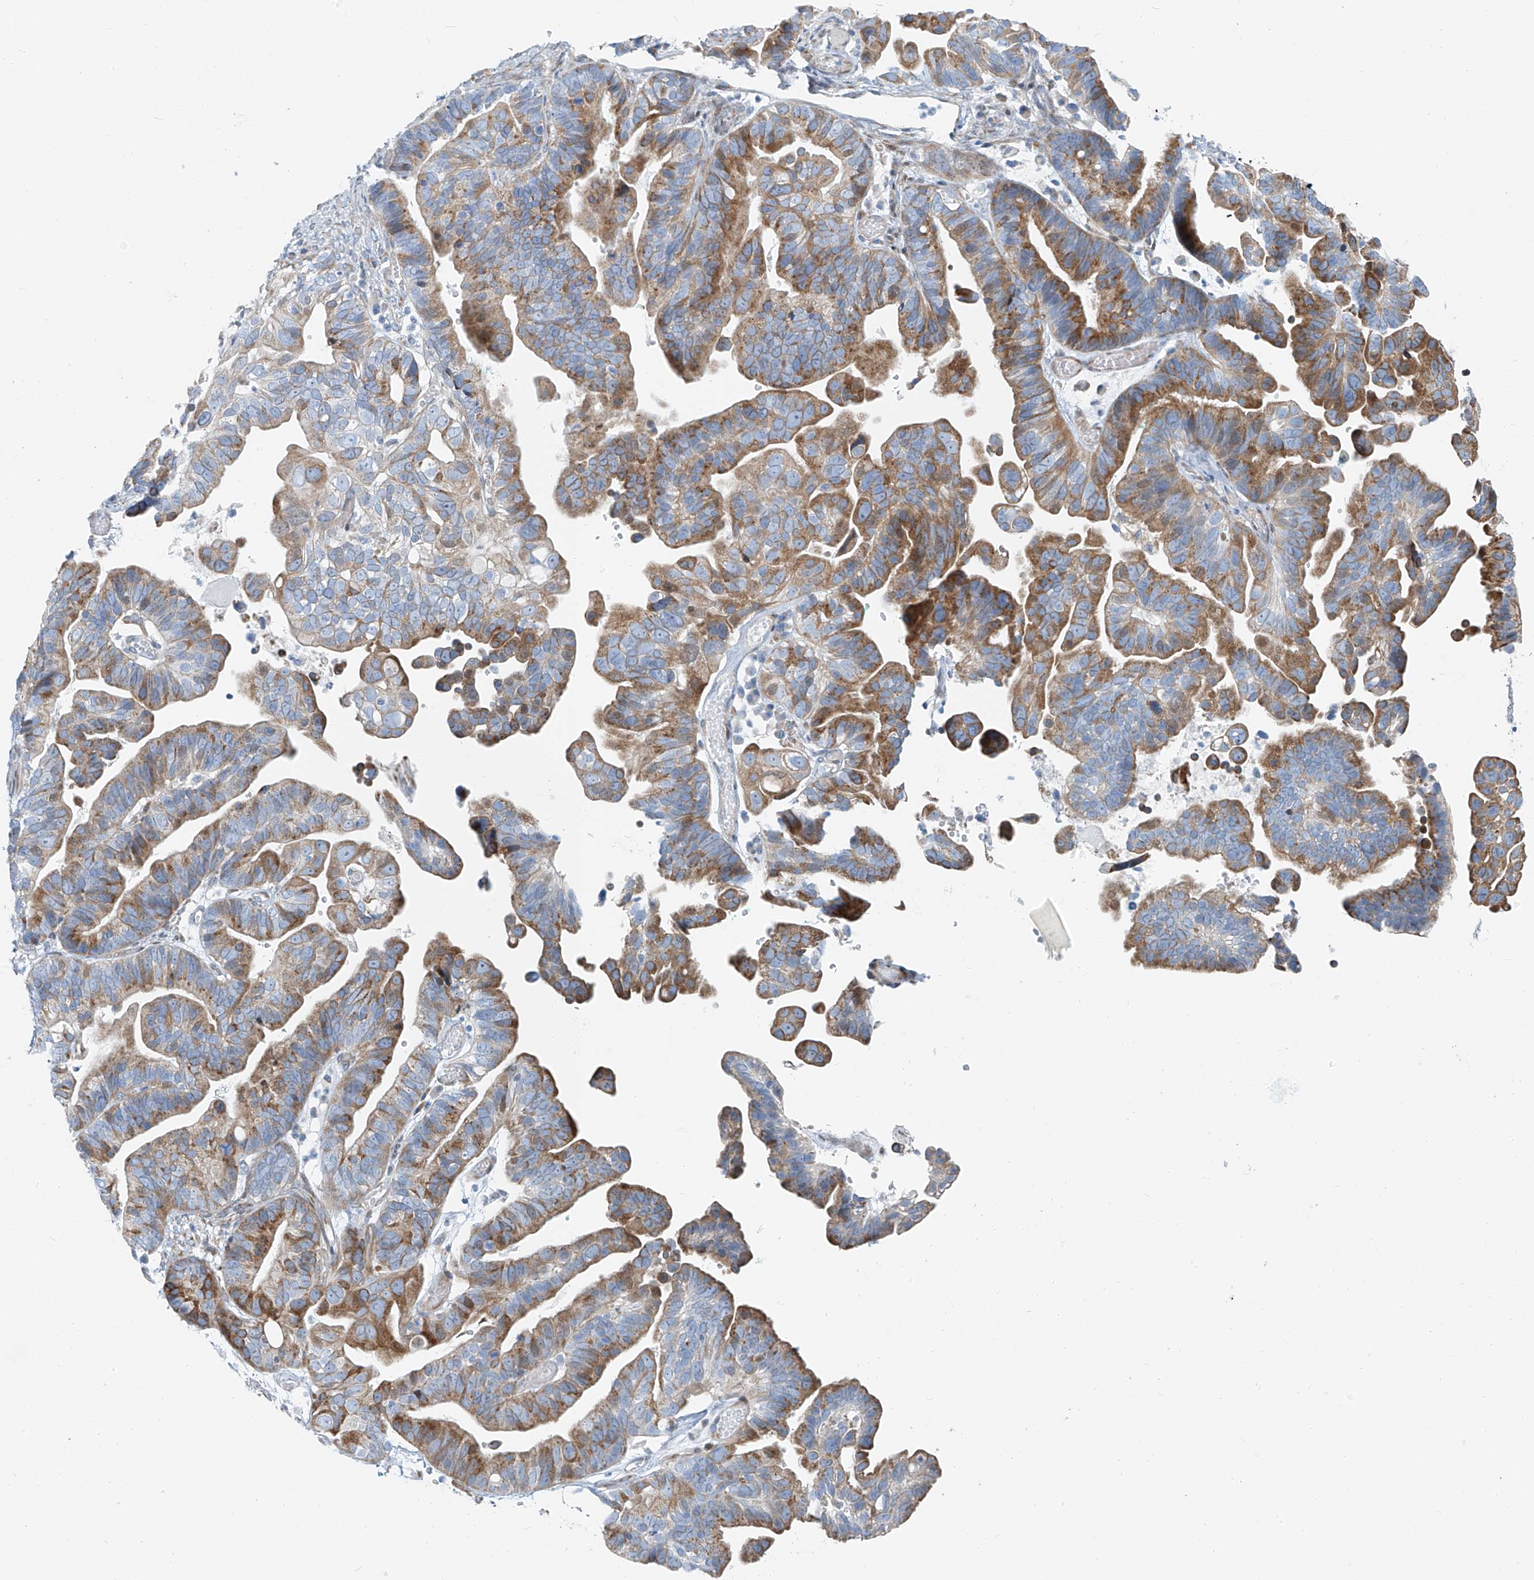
{"staining": {"intensity": "moderate", "quantity": ">75%", "location": "cytoplasmic/membranous"}, "tissue": "ovarian cancer", "cell_type": "Tumor cells", "image_type": "cancer", "snomed": [{"axis": "morphology", "description": "Cystadenocarcinoma, serous, NOS"}, {"axis": "topography", "description": "Ovary"}], "caption": "A histopathology image of human ovarian serous cystadenocarcinoma stained for a protein demonstrates moderate cytoplasmic/membranous brown staining in tumor cells.", "gene": "HIC2", "patient": {"sex": "female", "age": 56}}